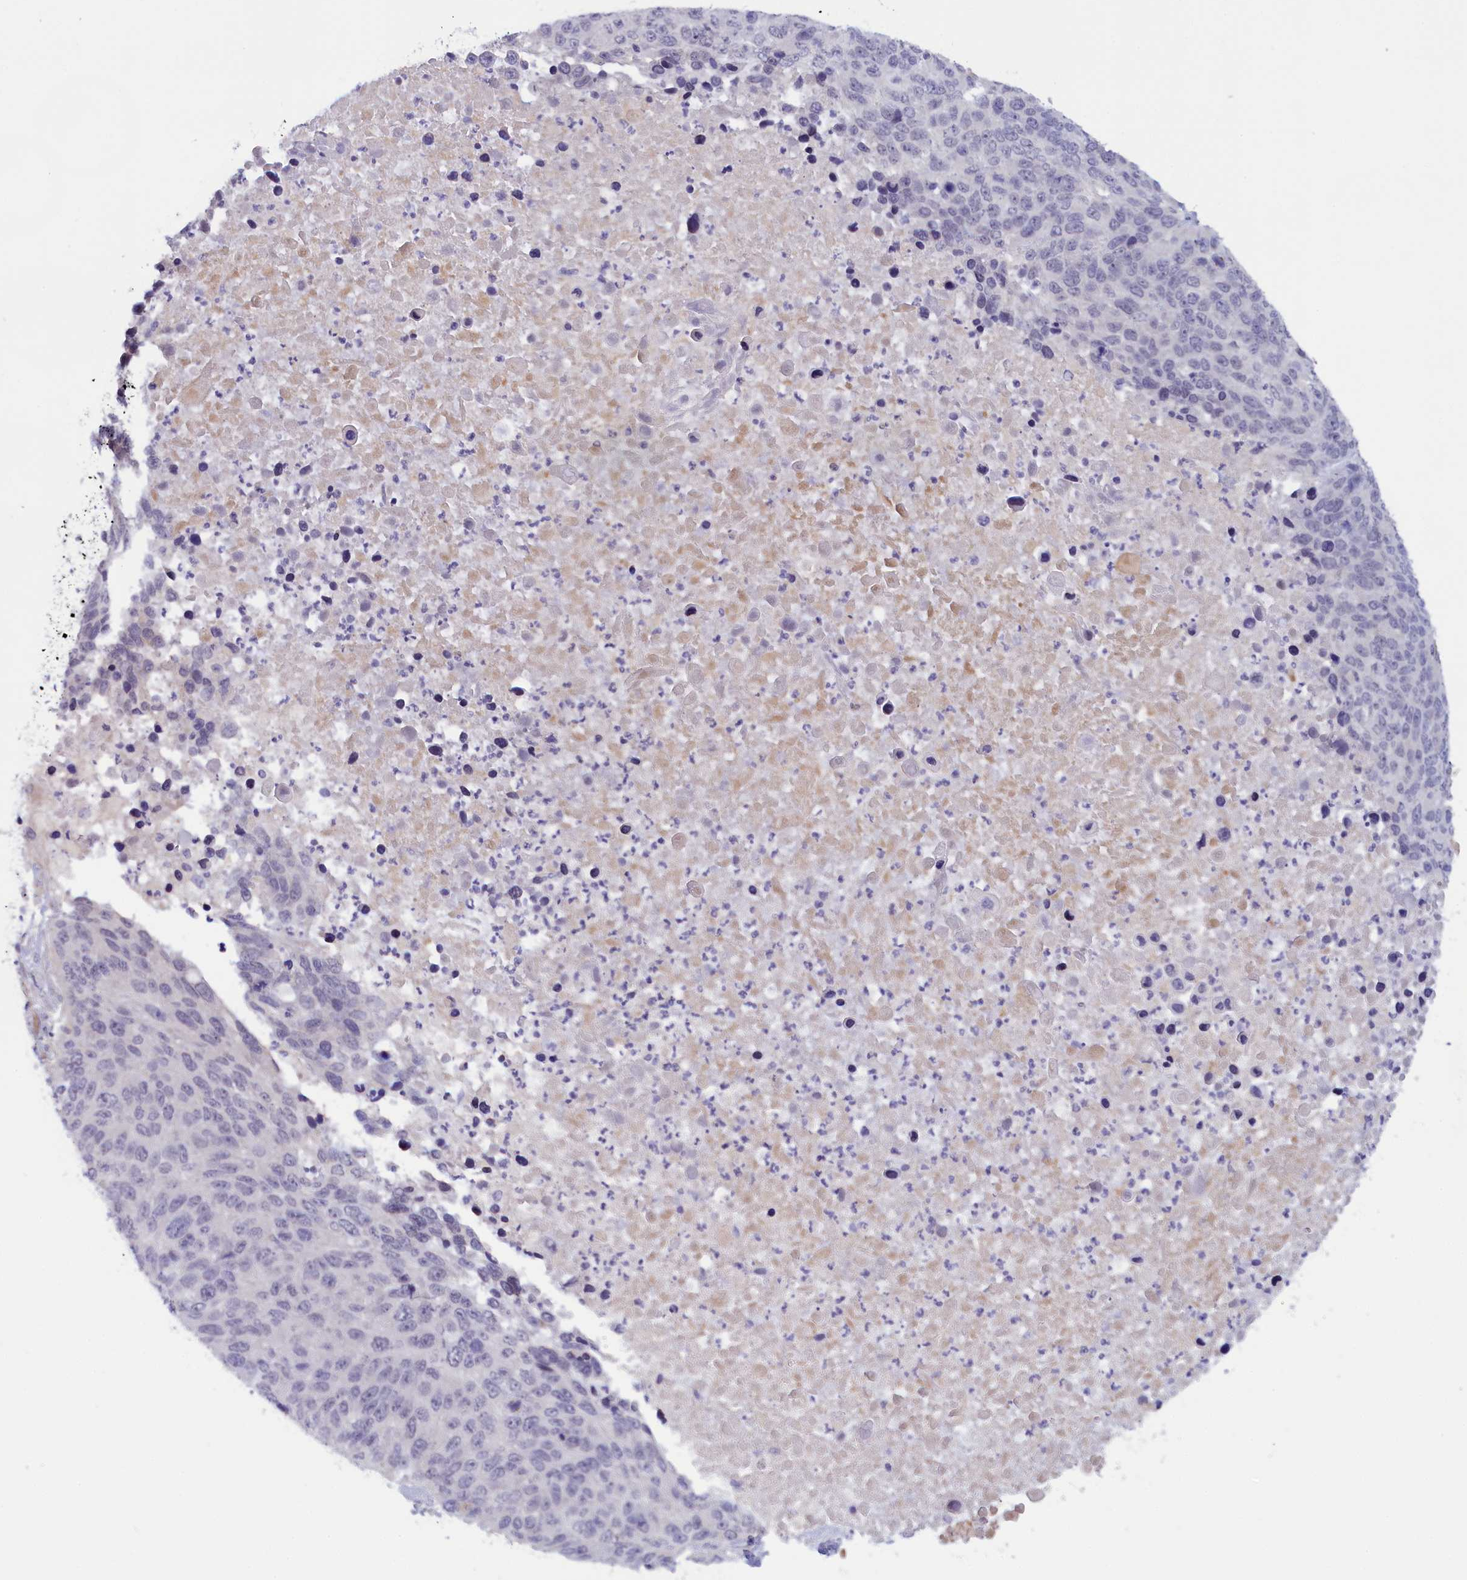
{"staining": {"intensity": "negative", "quantity": "none", "location": "none"}, "tissue": "lung cancer", "cell_type": "Tumor cells", "image_type": "cancer", "snomed": [{"axis": "morphology", "description": "Normal tissue, NOS"}, {"axis": "morphology", "description": "Squamous cell carcinoma, NOS"}, {"axis": "topography", "description": "Lymph node"}, {"axis": "topography", "description": "Lung"}], "caption": "The image shows no significant staining in tumor cells of lung cancer (squamous cell carcinoma).", "gene": "IGFALS", "patient": {"sex": "male", "age": 66}}